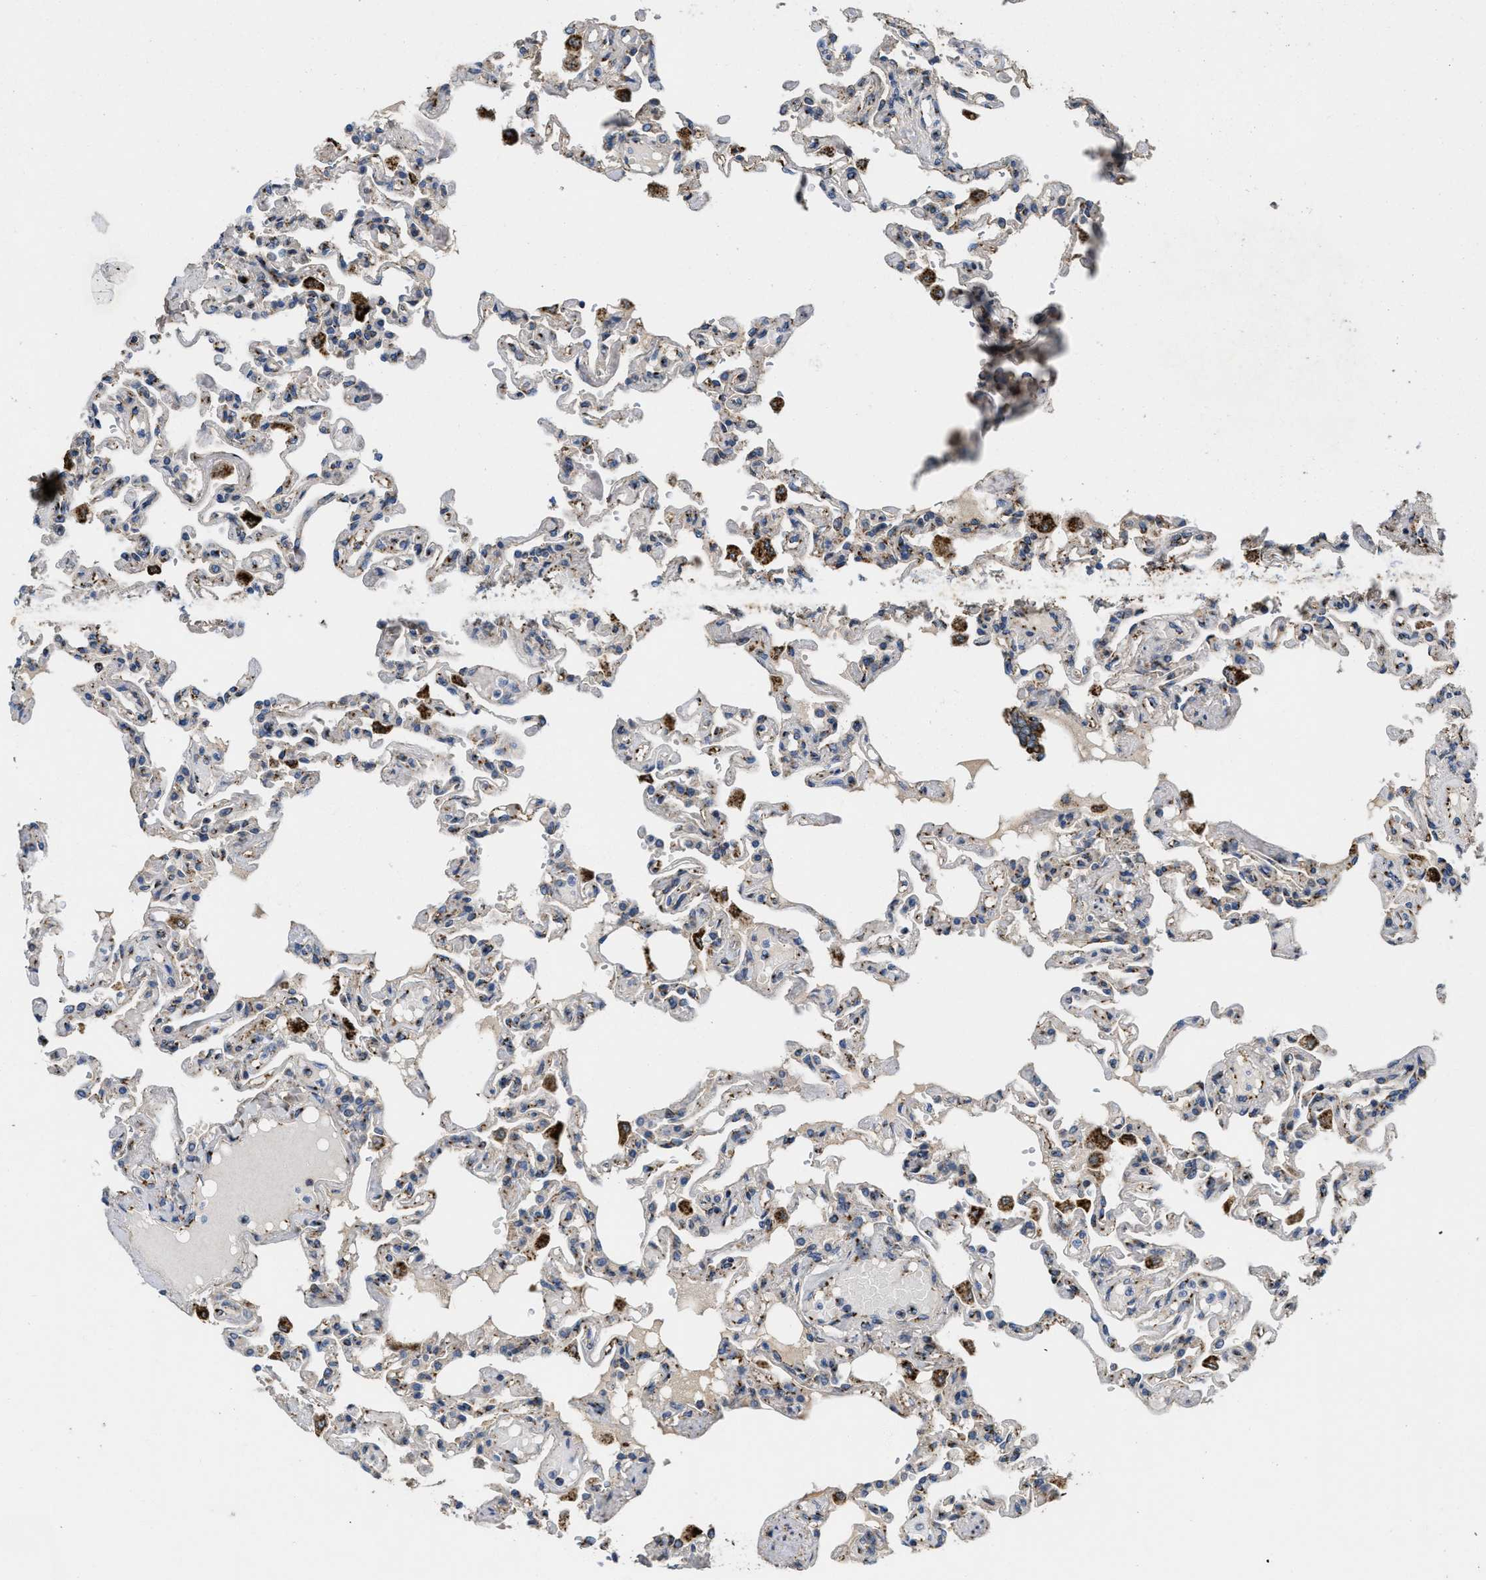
{"staining": {"intensity": "weak", "quantity": "25%-75%", "location": "cytoplasmic/membranous"}, "tissue": "lung", "cell_type": "Alveolar cells", "image_type": "normal", "snomed": [{"axis": "morphology", "description": "Normal tissue, NOS"}, {"axis": "topography", "description": "Lung"}], "caption": "Immunohistochemistry image of normal lung: lung stained using IHC exhibits low levels of weak protein expression localized specifically in the cytoplasmic/membranous of alveolar cells, appearing as a cytoplasmic/membranous brown color.", "gene": "ZNF70", "patient": {"sex": "male", "age": 21}}